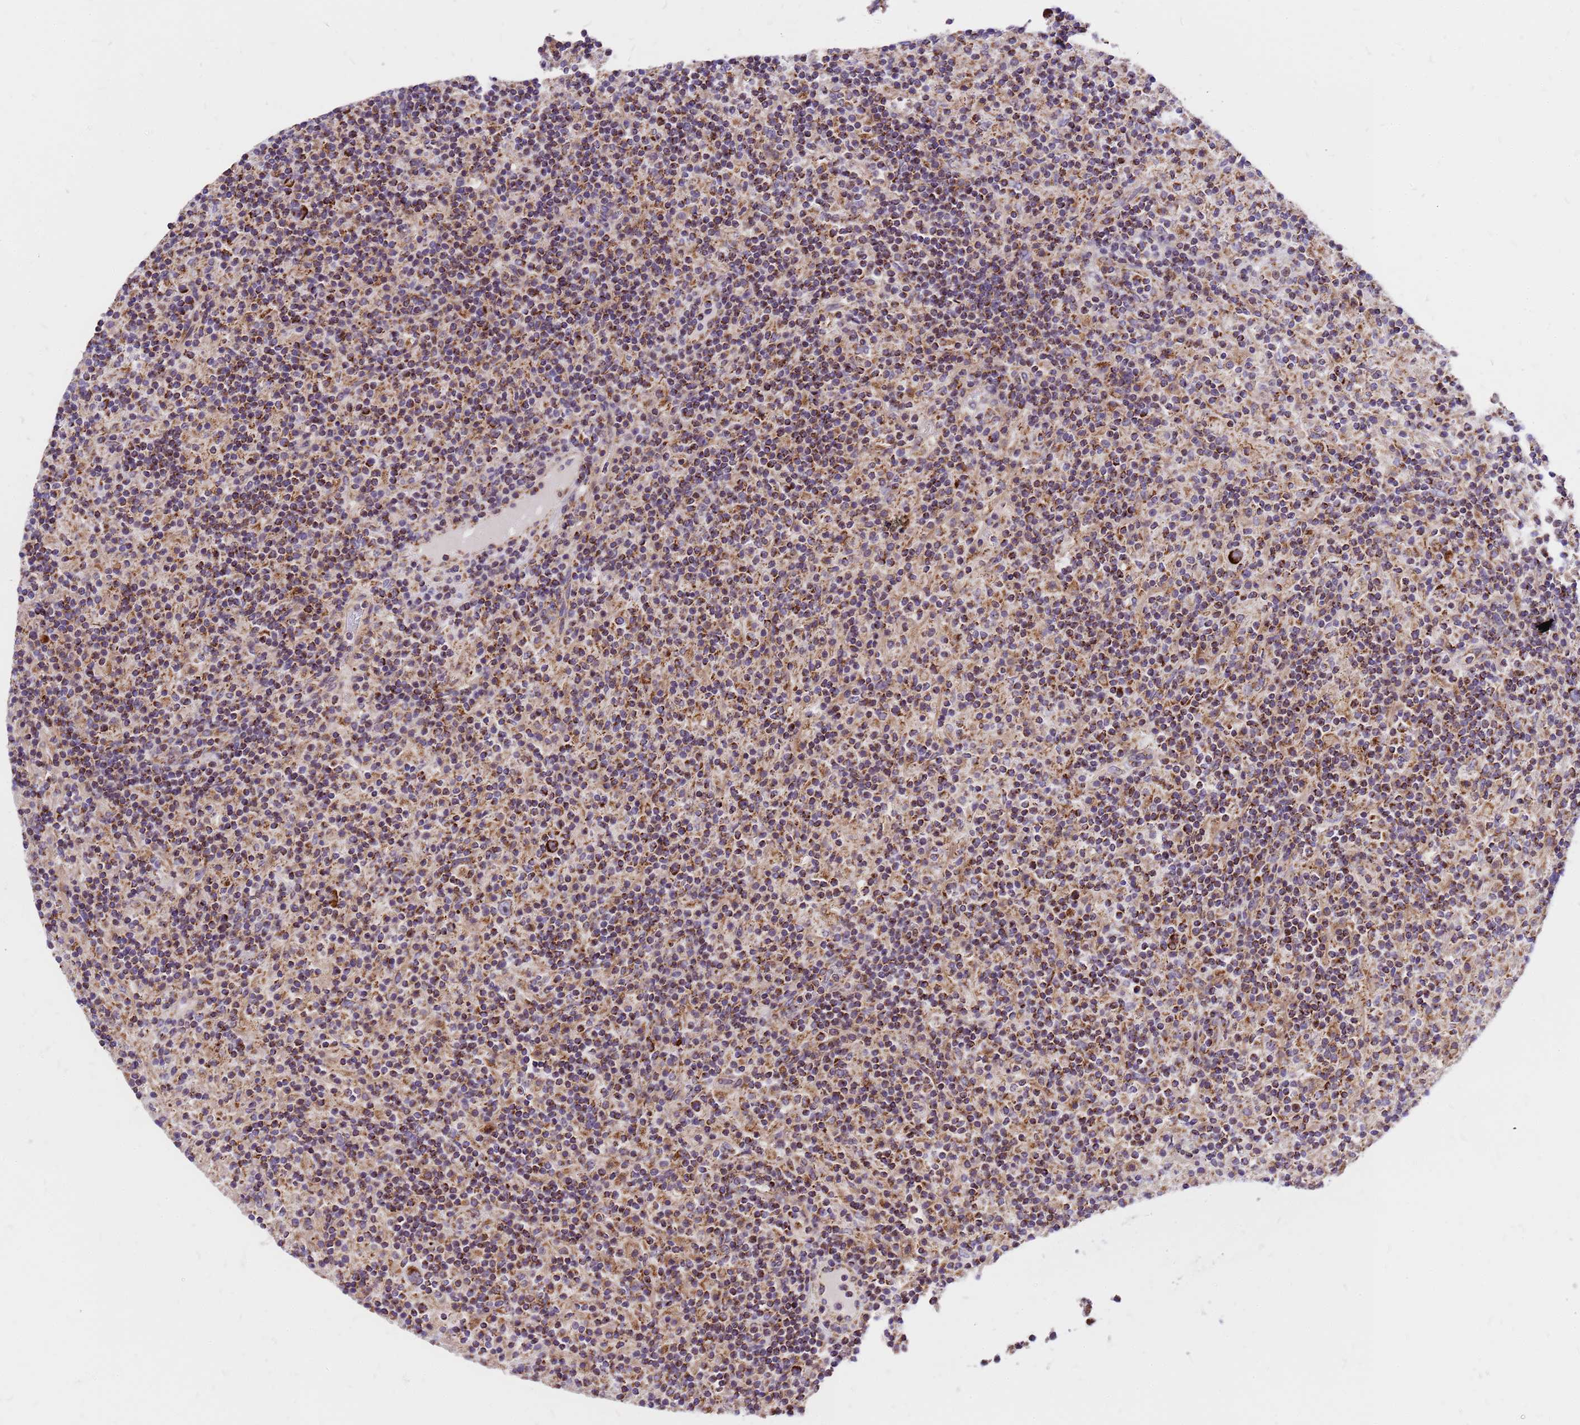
{"staining": {"intensity": "moderate", "quantity": ">75%", "location": "cytoplasmic/membranous"}, "tissue": "lymphoma", "cell_type": "Tumor cells", "image_type": "cancer", "snomed": [{"axis": "morphology", "description": "Hodgkin's disease, NOS"}, {"axis": "topography", "description": "Lymph node"}], "caption": "Immunohistochemical staining of Hodgkin's disease shows medium levels of moderate cytoplasmic/membranous positivity in approximately >75% of tumor cells. Nuclei are stained in blue.", "gene": "MRPS26", "patient": {"sex": "male", "age": 70}}